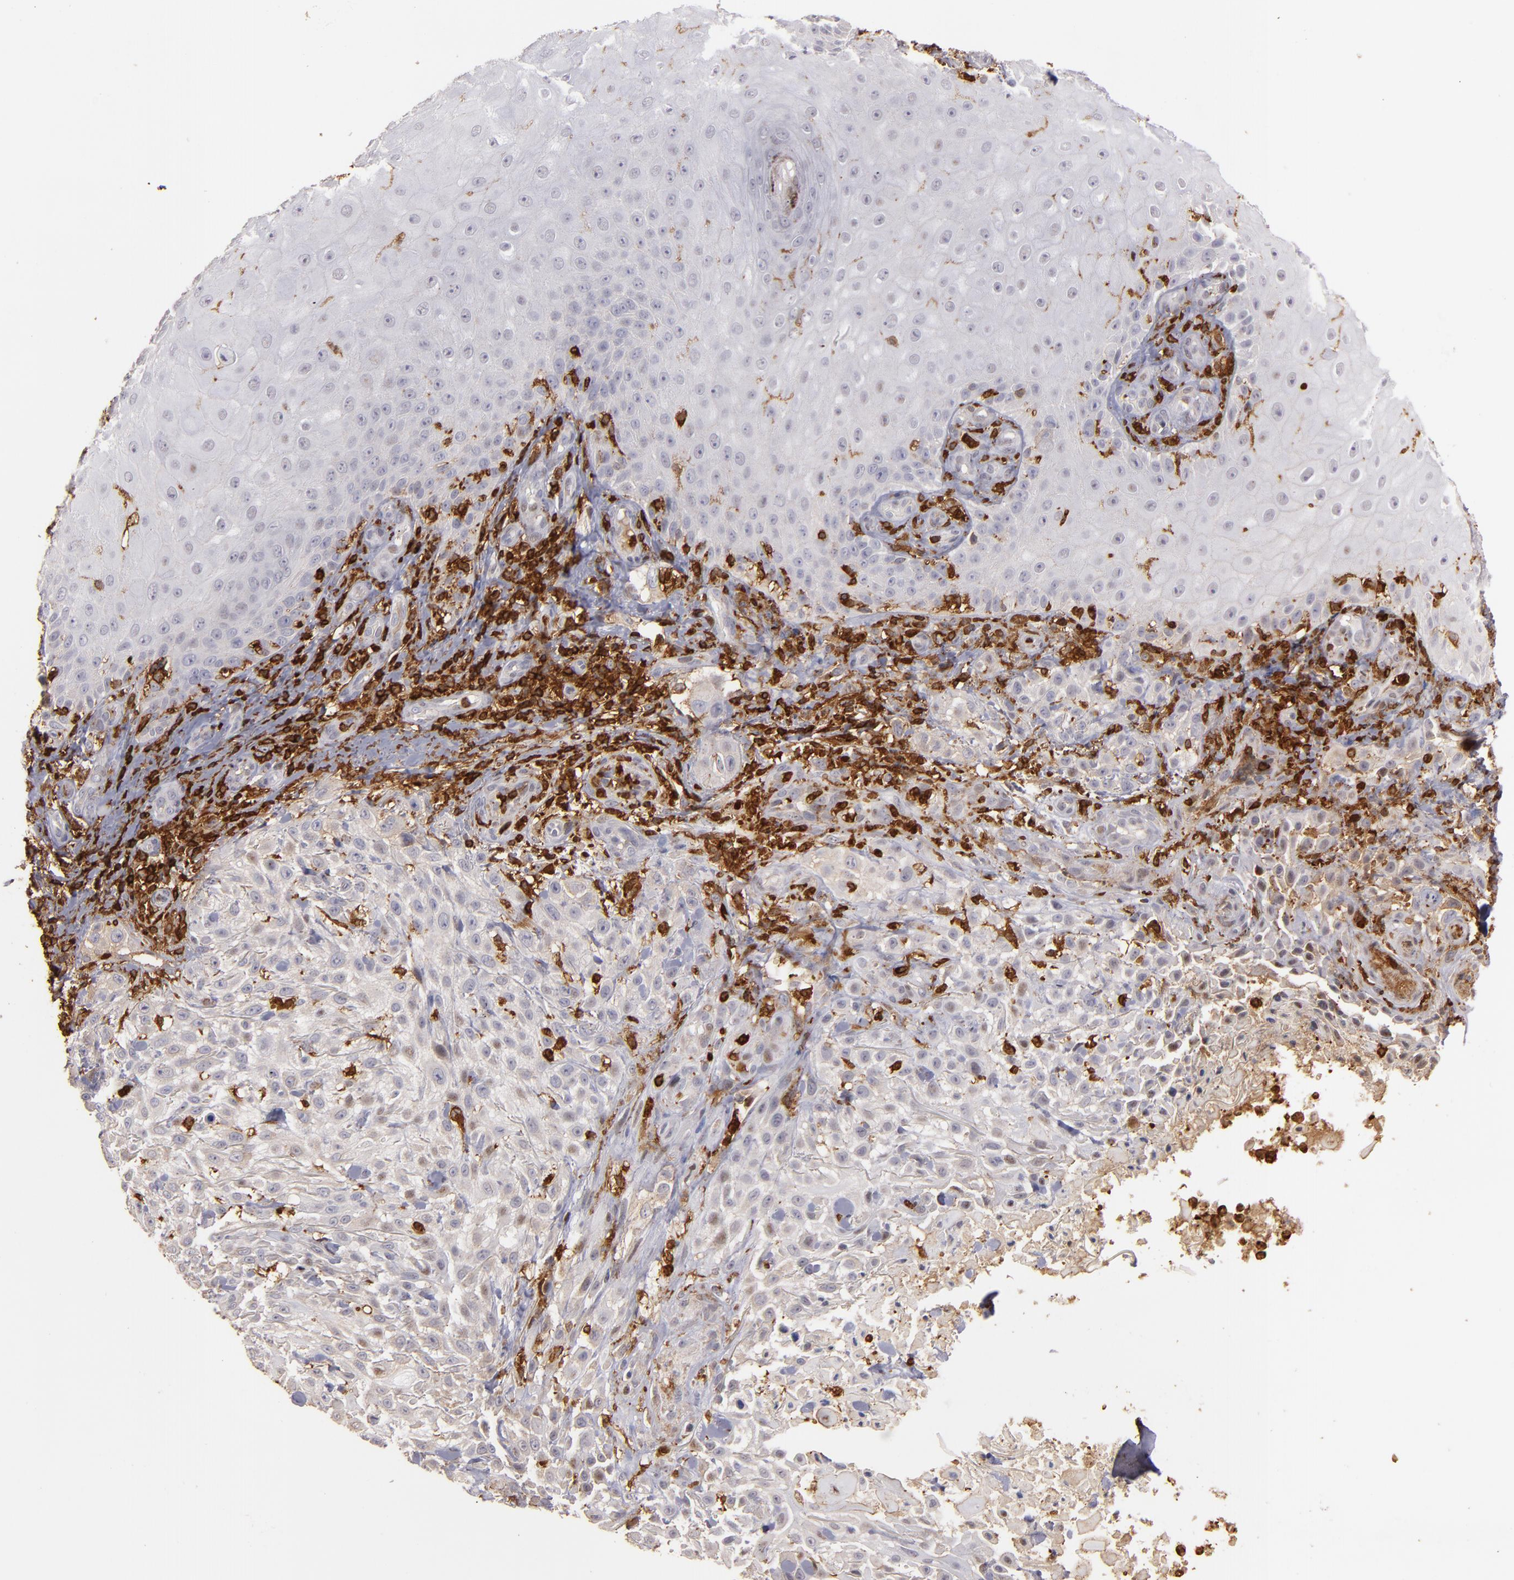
{"staining": {"intensity": "weak", "quantity": "<25%", "location": "cytoplasmic/membranous,nuclear"}, "tissue": "skin cancer", "cell_type": "Tumor cells", "image_type": "cancer", "snomed": [{"axis": "morphology", "description": "Squamous cell carcinoma, NOS"}, {"axis": "topography", "description": "Skin"}], "caption": "An immunohistochemistry image of skin cancer is shown. There is no staining in tumor cells of skin cancer. (DAB immunohistochemistry, high magnification).", "gene": "WAS", "patient": {"sex": "female", "age": 42}}